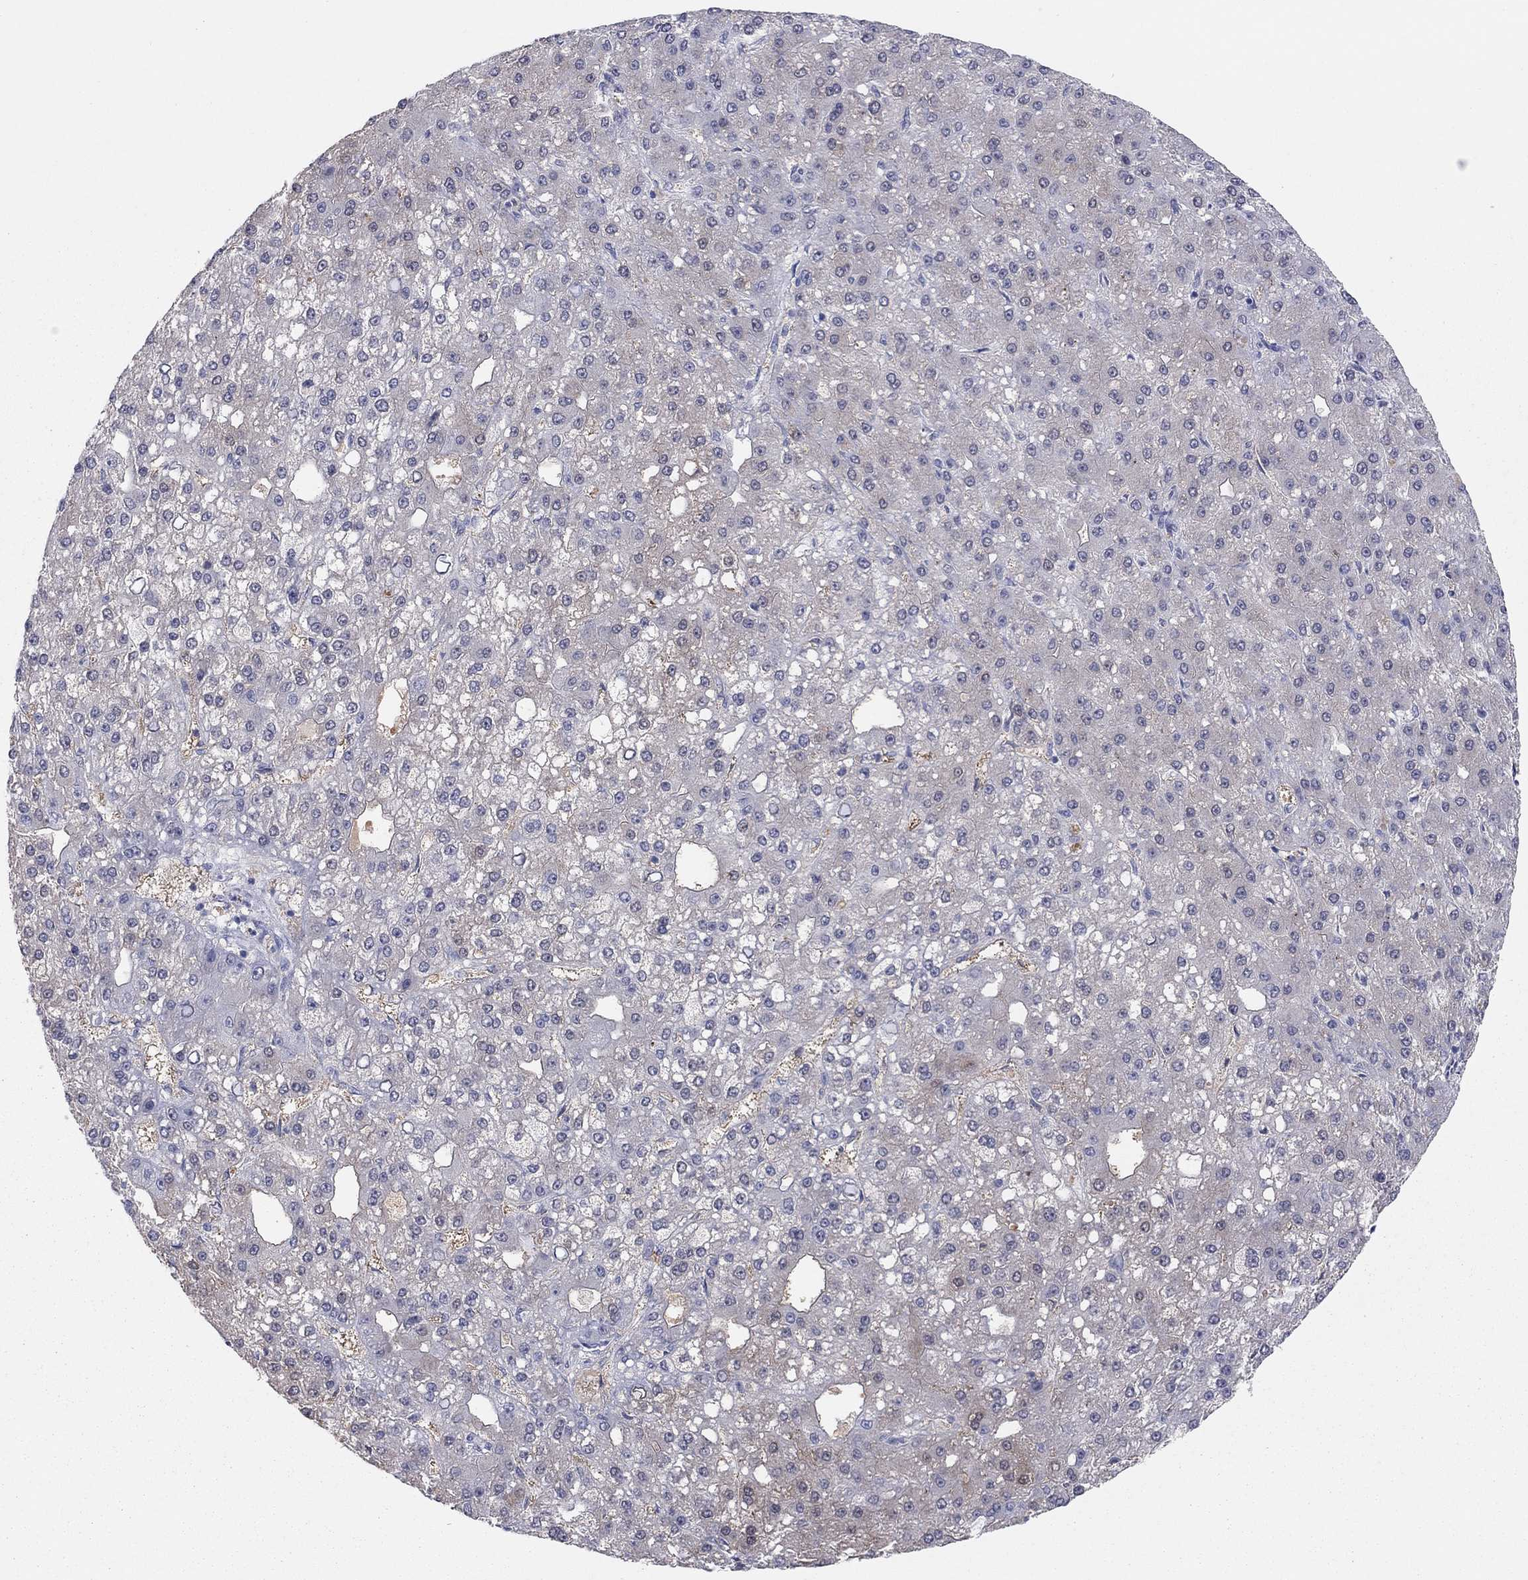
{"staining": {"intensity": "weak", "quantity": "<25%", "location": "cytoplasmic/membranous,nuclear"}, "tissue": "liver cancer", "cell_type": "Tumor cells", "image_type": "cancer", "snomed": [{"axis": "morphology", "description": "Carcinoma, Hepatocellular, NOS"}, {"axis": "topography", "description": "Liver"}], "caption": "A micrograph of human hepatocellular carcinoma (liver) is negative for staining in tumor cells.", "gene": "CPNE6", "patient": {"sex": "male", "age": 67}}